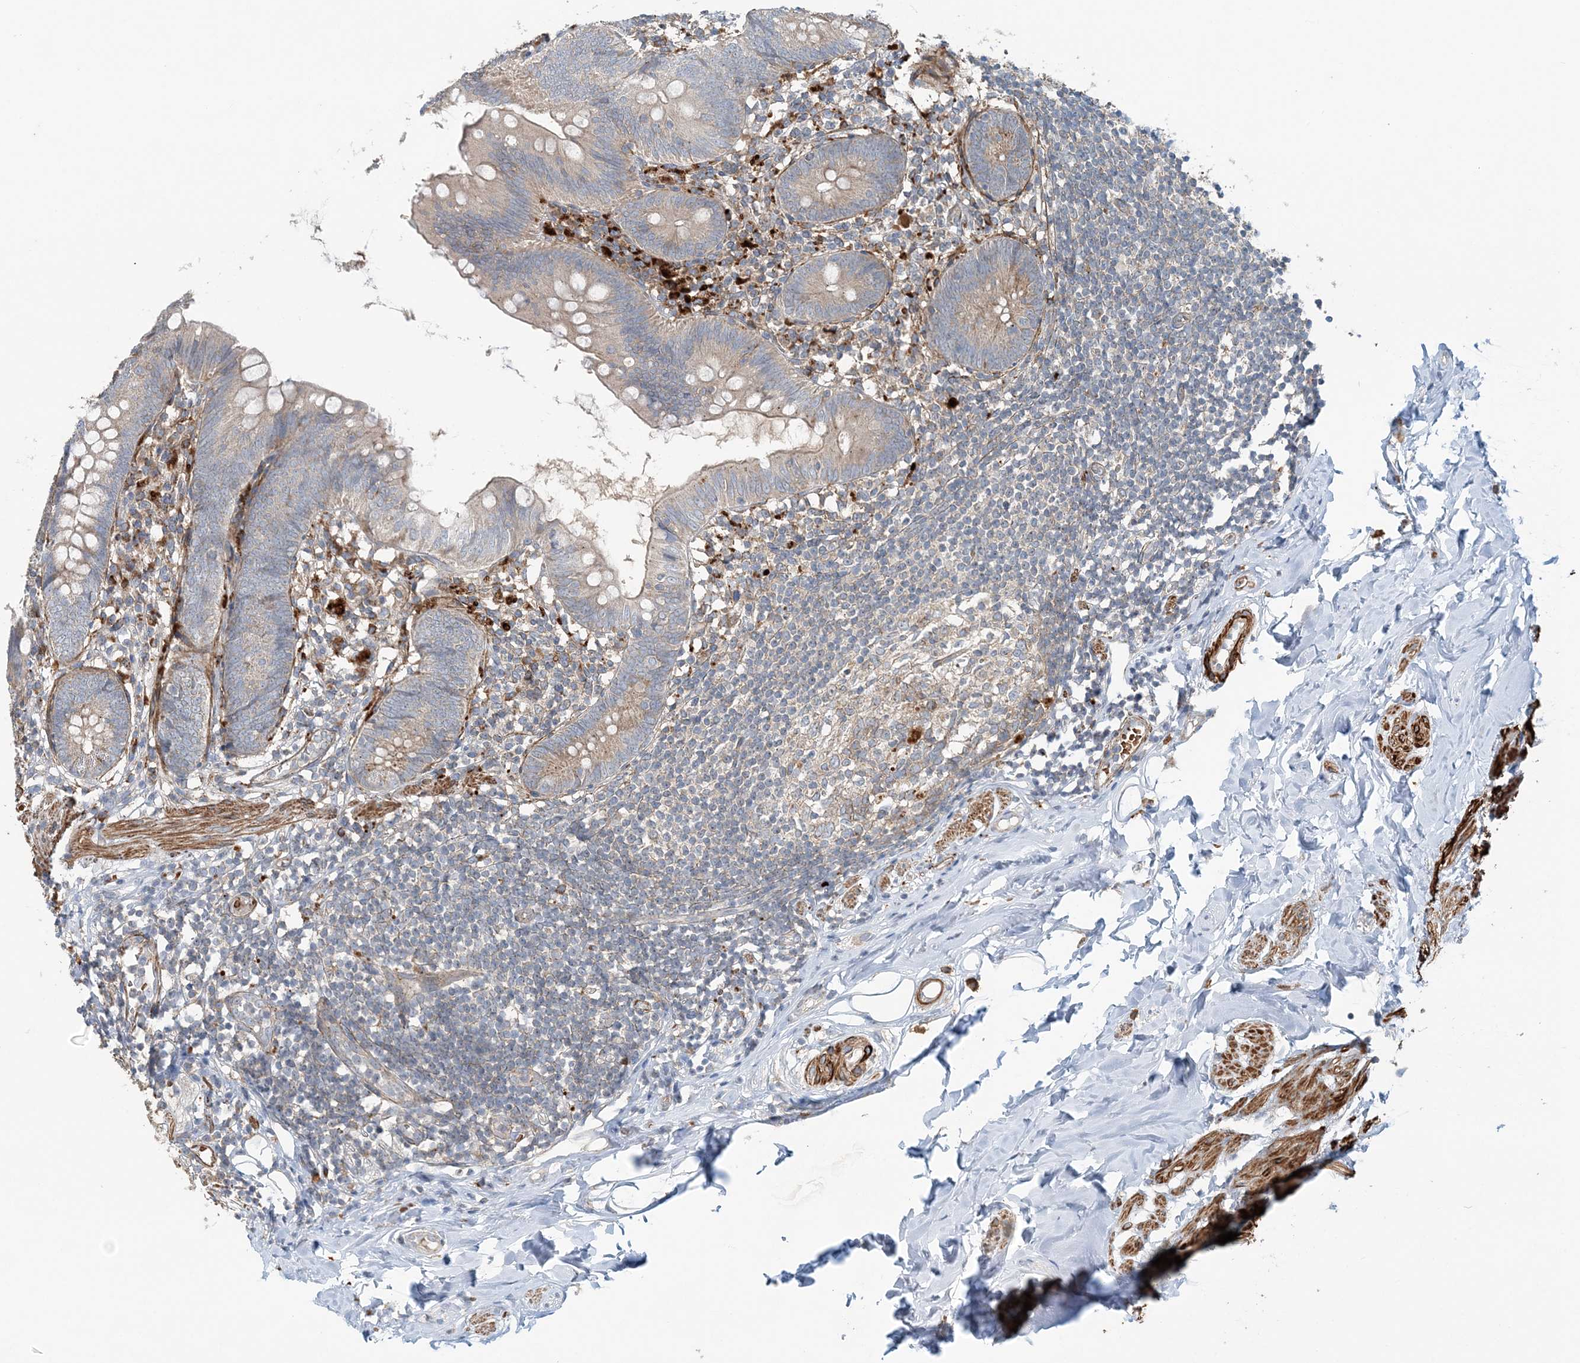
{"staining": {"intensity": "weak", "quantity": "25%-75%", "location": "cytoplasmic/membranous"}, "tissue": "appendix", "cell_type": "Glandular cells", "image_type": "normal", "snomed": [{"axis": "morphology", "description": "Normal tissue, NOS"}, {"axis": "topography", "description": "Appendix"}], "caption": "Human appendix stained with a brown dye reveals weak cytoplasmic/membranous positive staining in approximately 25%-75% of glandular cells.", "gene": "TTI1", "patient": {"sex": "female", "age": 62}}